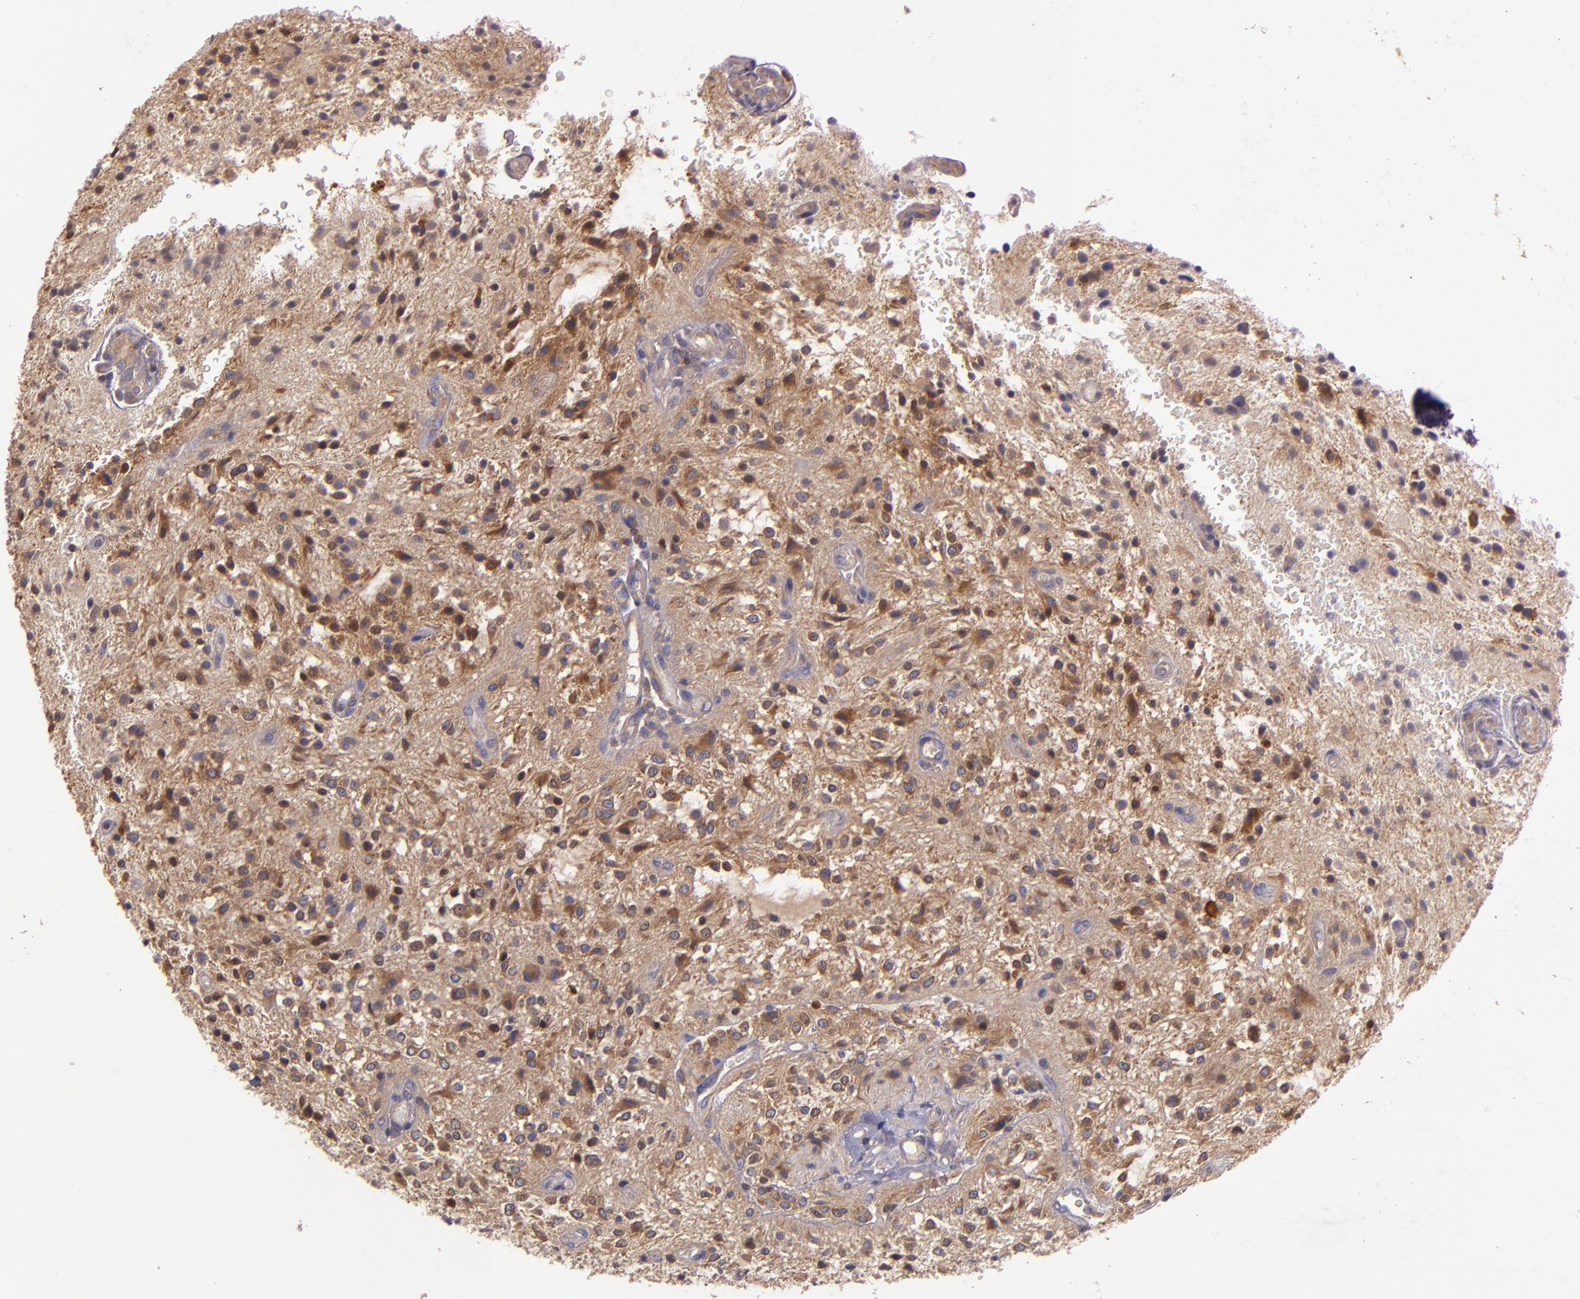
{"staining": {"intensity": "moderate", "quantity": ">75%", "location": "cytoplasmic/membranous"}, "tissue": "glioma", "cell_type": "Tumor cells", "image_type": "cancer", "snomed": [{"axis": "morphology", "description": "Glioma, malignant, NOS"}, {"axis": "topography", "description": "Cerebellum"}], "caption": "The image reveals staining of glioma (malignant), revealing moderate cytoplasmic/membranous protein positivity (brown color) within tumor cells.", "gene": "CARS1", "patient": {"sex": "female", "age": 10}}